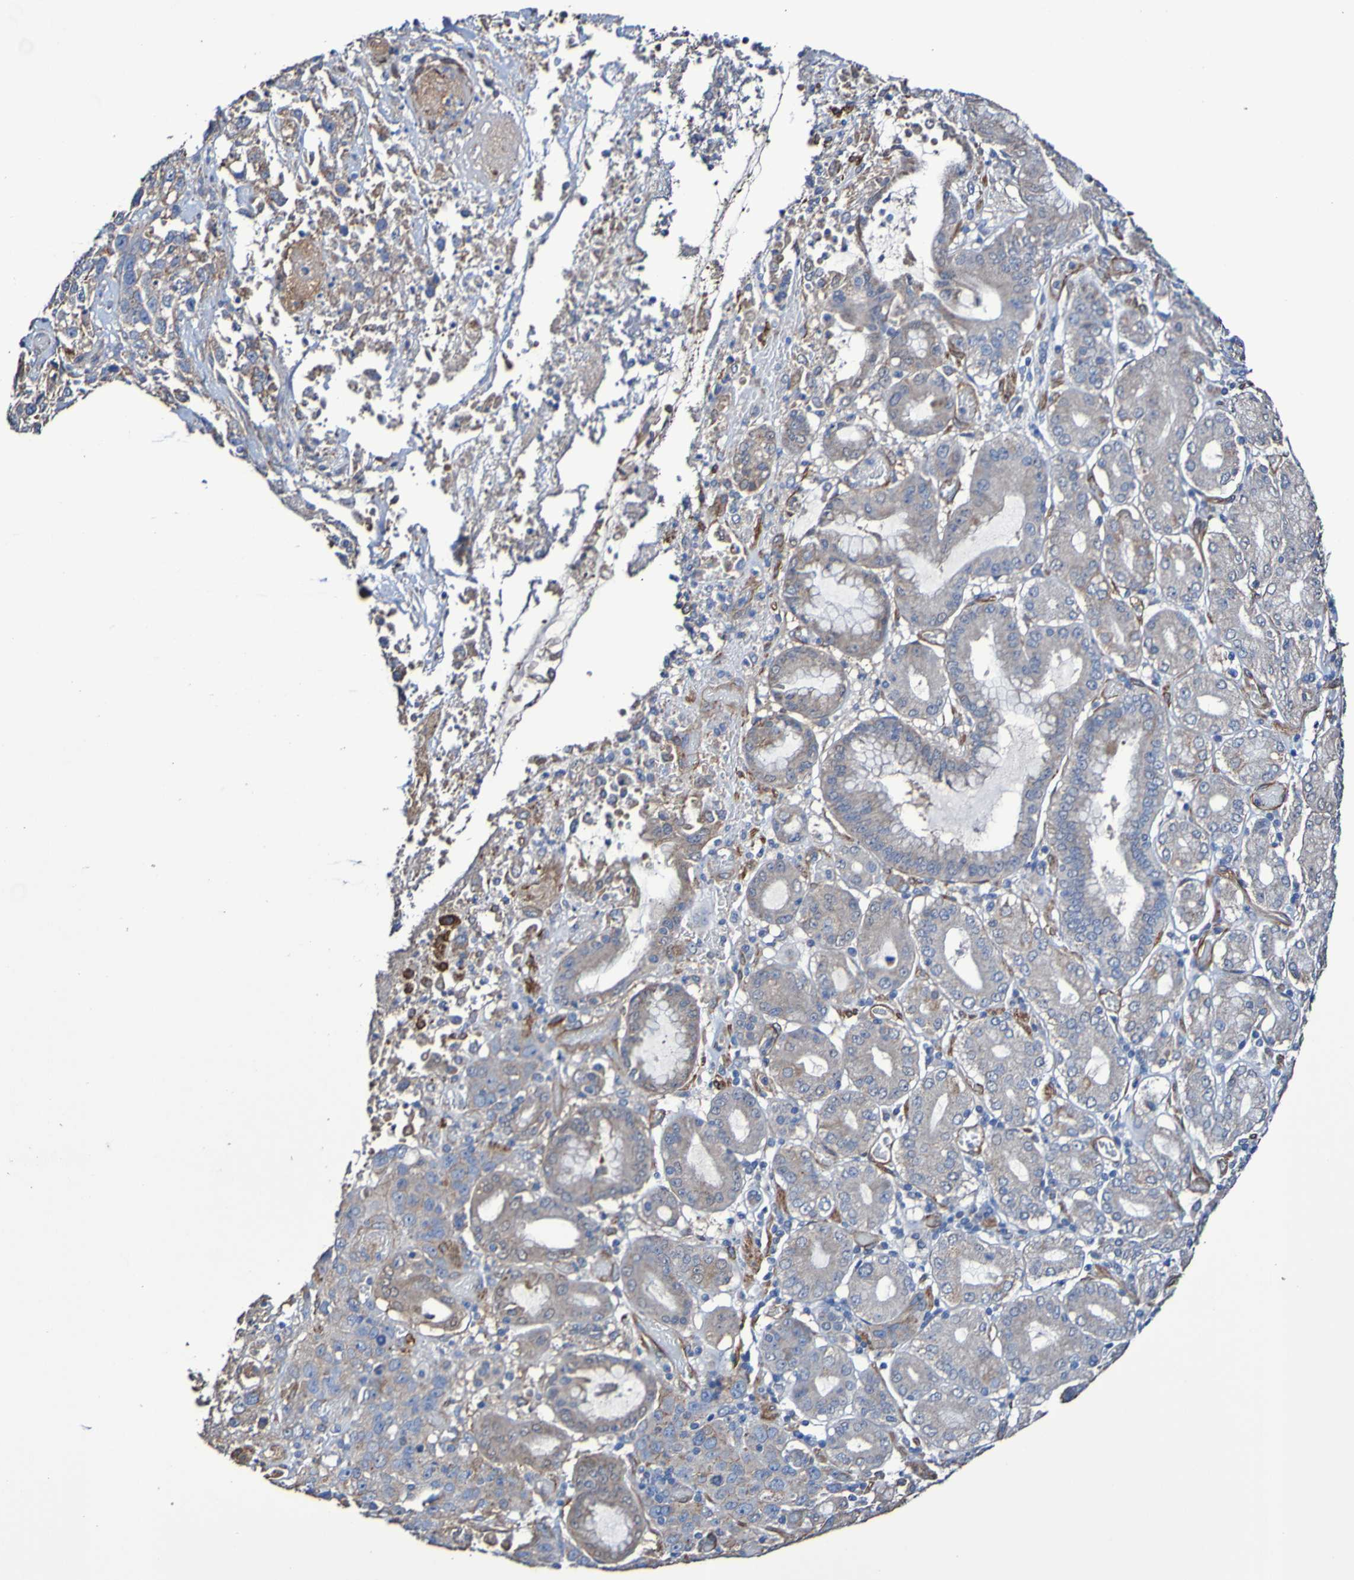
{"staining": {"intensity": "weak", "quantity": "<25%", "location": "cytoplasmic/membranous"}, "tissue": "stomach cancer", "cell_type": "Tumor cells", "image_type": "cancer", "snomed": [{"axis": "morphology", "description": "Normal tissue, NOS"}, {"axis": "morphology", "description": "Adenocarcinoma, NOS"}, {"axis": "topography", "description": "Stomach"}], "caption": "Protein analysis of adenocarcinoma (stomach) exhibits no significant staining in tumor cells.", "gene": "ELMOD3", "patient": {"sex": "male", "age": 48}}